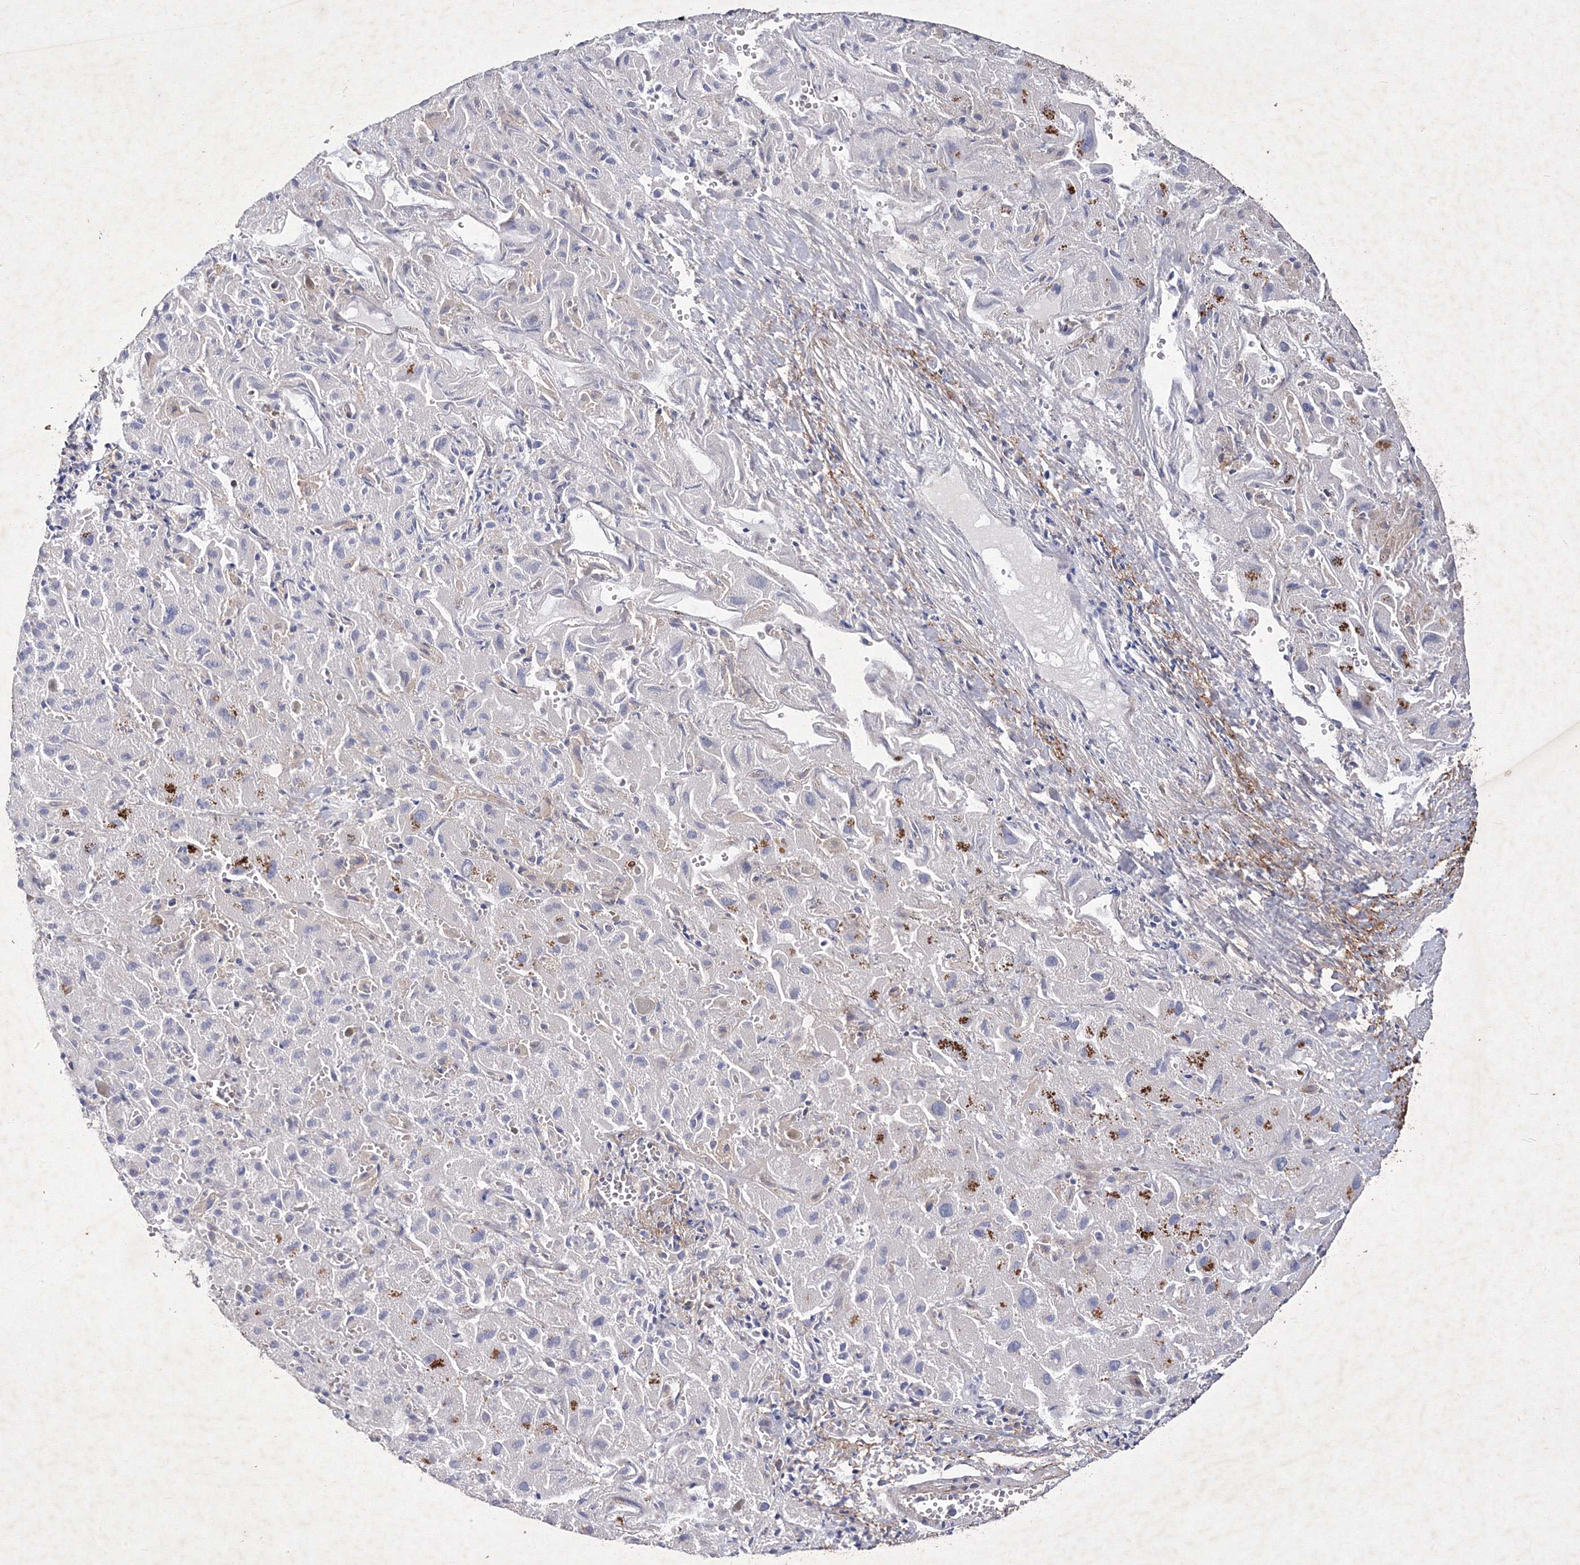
{"staining": {"intensity": "negative", "quantity": "none", "location": "none"}, "tissue": "liver cancer", "cell_type": "Tumor cells", "image_type": "cancer", "snomed": [{"axis": "morphology", "description": "Cholangiocarcinoma"}, {"axis": "topography", "description": "Liver"}], "caption": "An image of human cholangiocarcinoma (liver) is negative for staining in tumor cells.", "gene": "SNX18", "patient": {"sex": "female", "age": 52}}